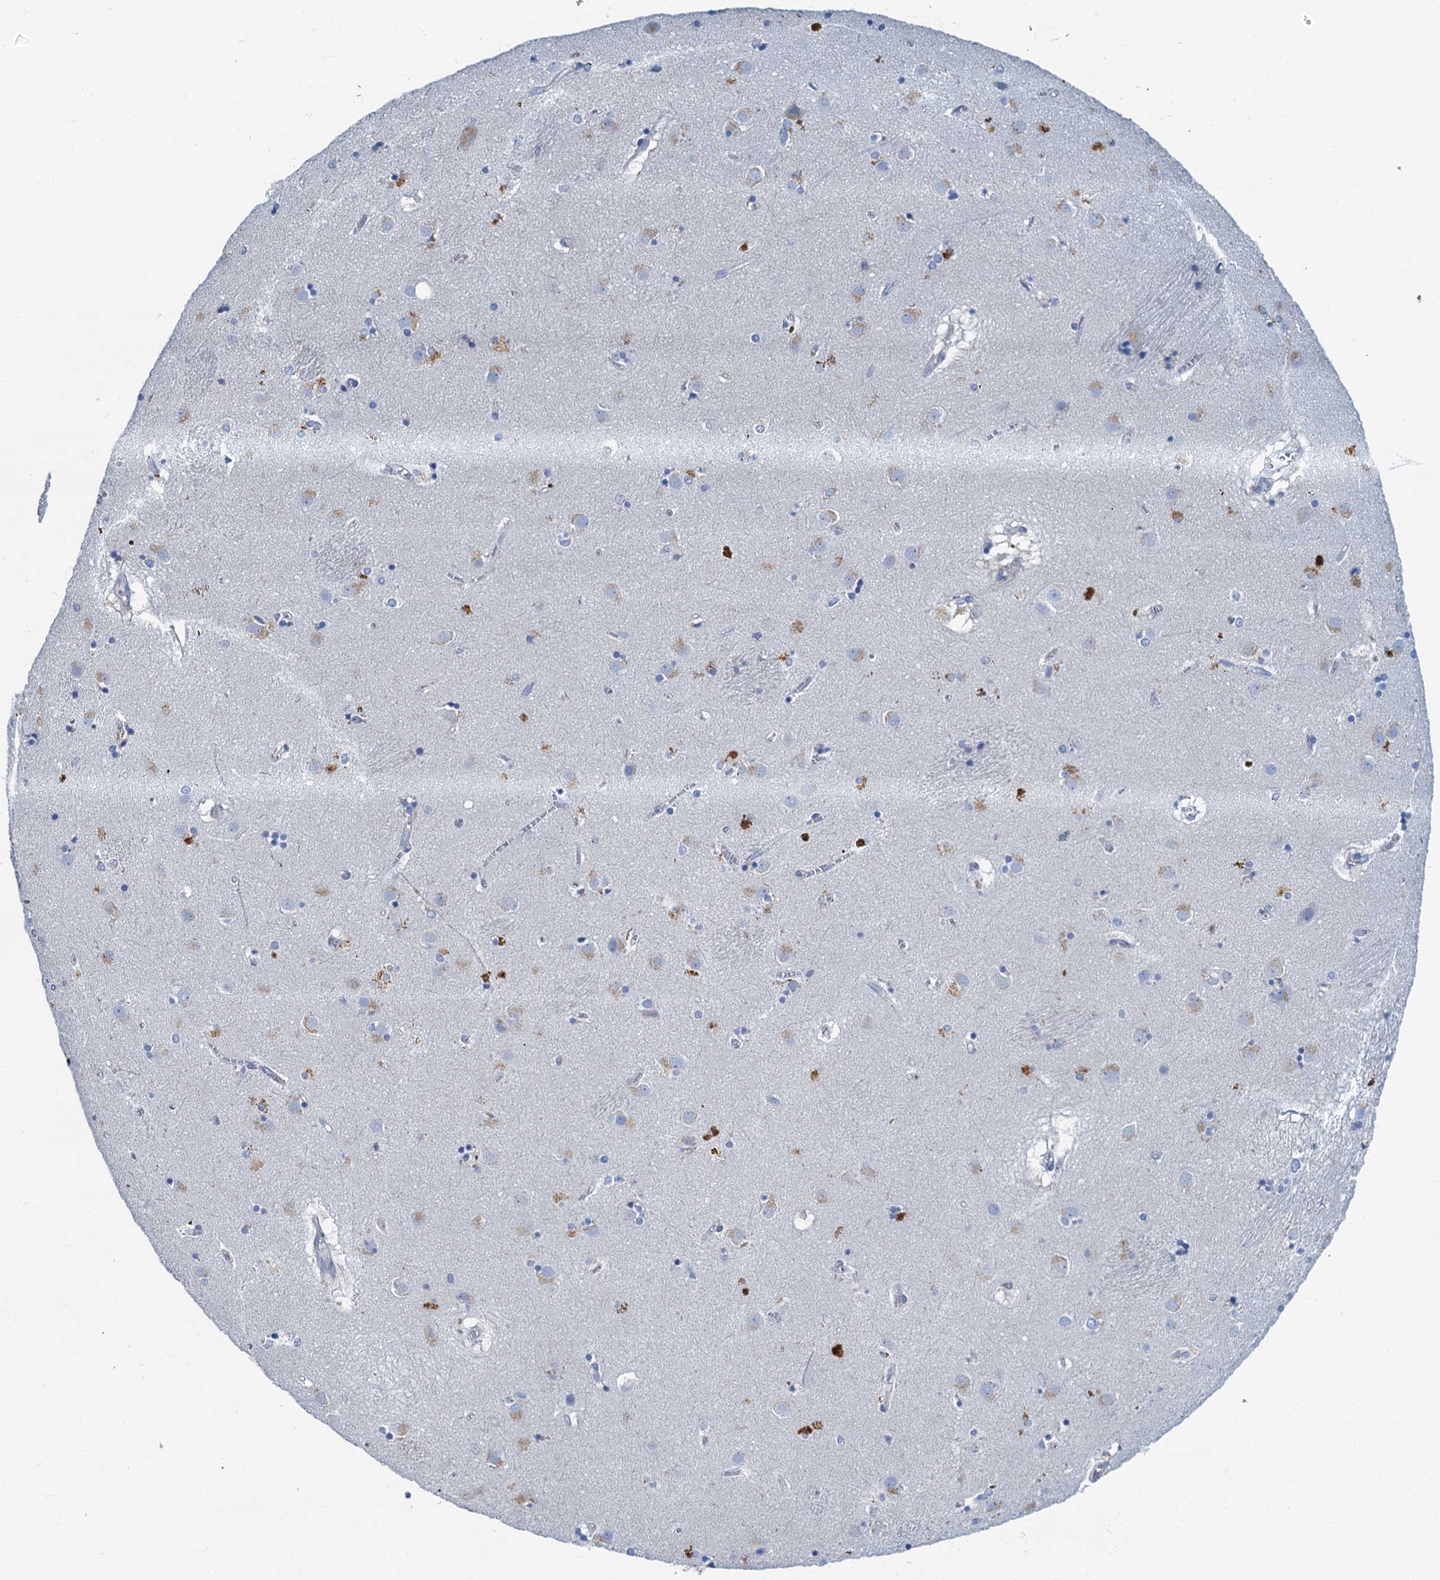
{"staining": {"intensity": "negative", "quantity": "none", "location": "none"}, "tissue": "caudate", "cell_type": "Glial cells", "image_type": "normal", "snomed": [{"axis": "morphology", "description": "Normal tissue, NOS"}, {"axis": "topography", "description": "Lateral ventricle wall"}], "caption": "Unremarkable caudate was stained to show a protein in brown. There is no significant expression in glial cells. The staining was performed using DAB to visualize the protein expression in brown, while the nuclei were stained in blue with hematoxylin (Magnification: 20x).", "gene": "LYPD3", "patient": {"sex": "male", "age": 70}}